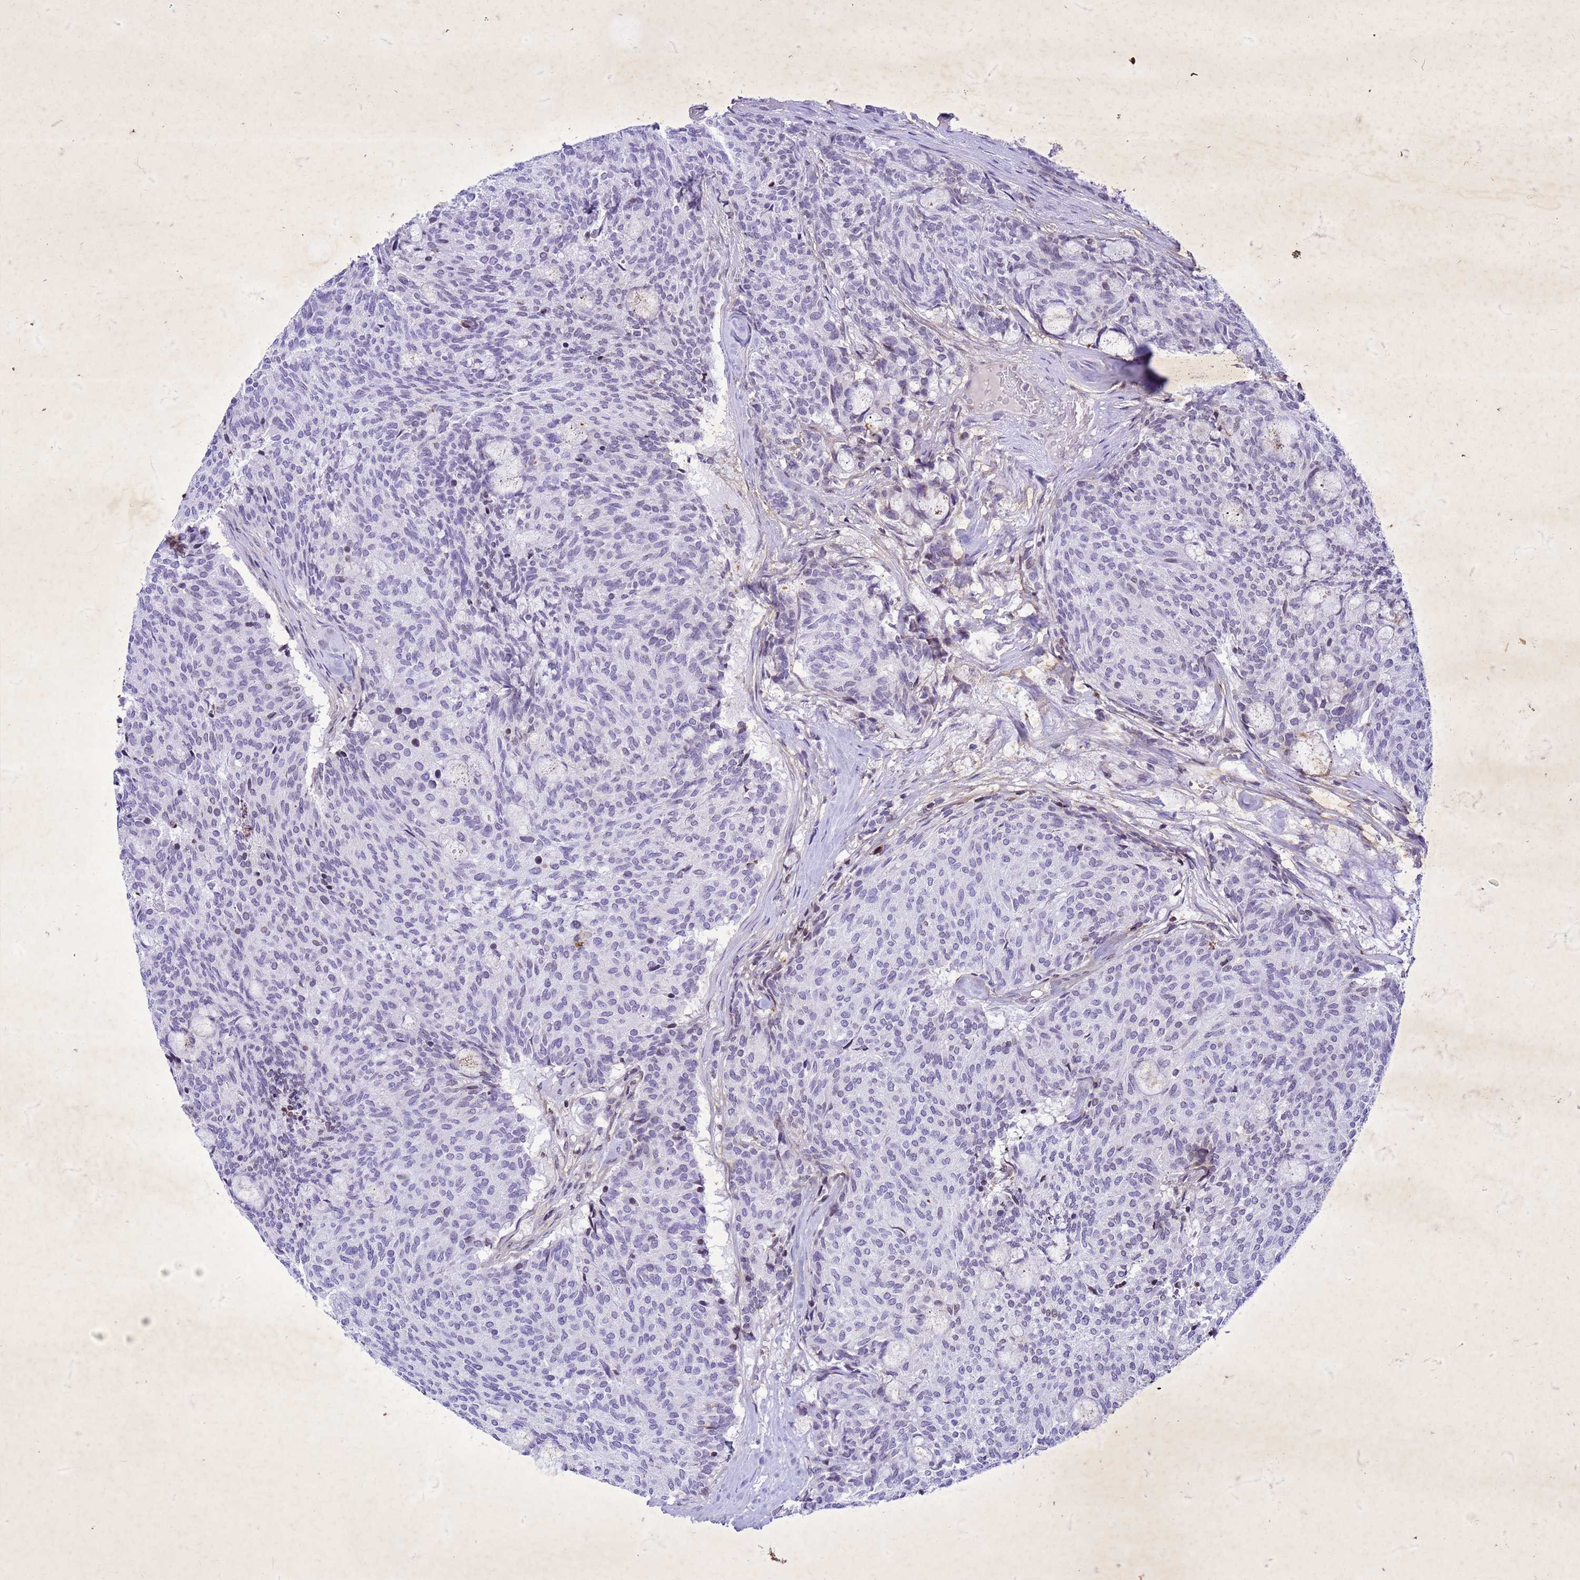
{"staining": {"intensity": "negative", "quantity": "none", "location": "none"}, "tissue": "carcinoid", "cell_type": "Tumor cells", "image_type": "cancer", "snomed": [{"axis": "morphology", "description": "Carcinoid, malignant, NOS"}, {"axis": "topography", "description": "Pancreas"}], "caption": "Micrograph shows no protein positivity in tumor cells of carcinoid (malignant) tissue. (DAB immunohistochemistry with hematoxylin counter stain).", "gene": "COPS9", "patient": {"sex": "female", "age": 54}}